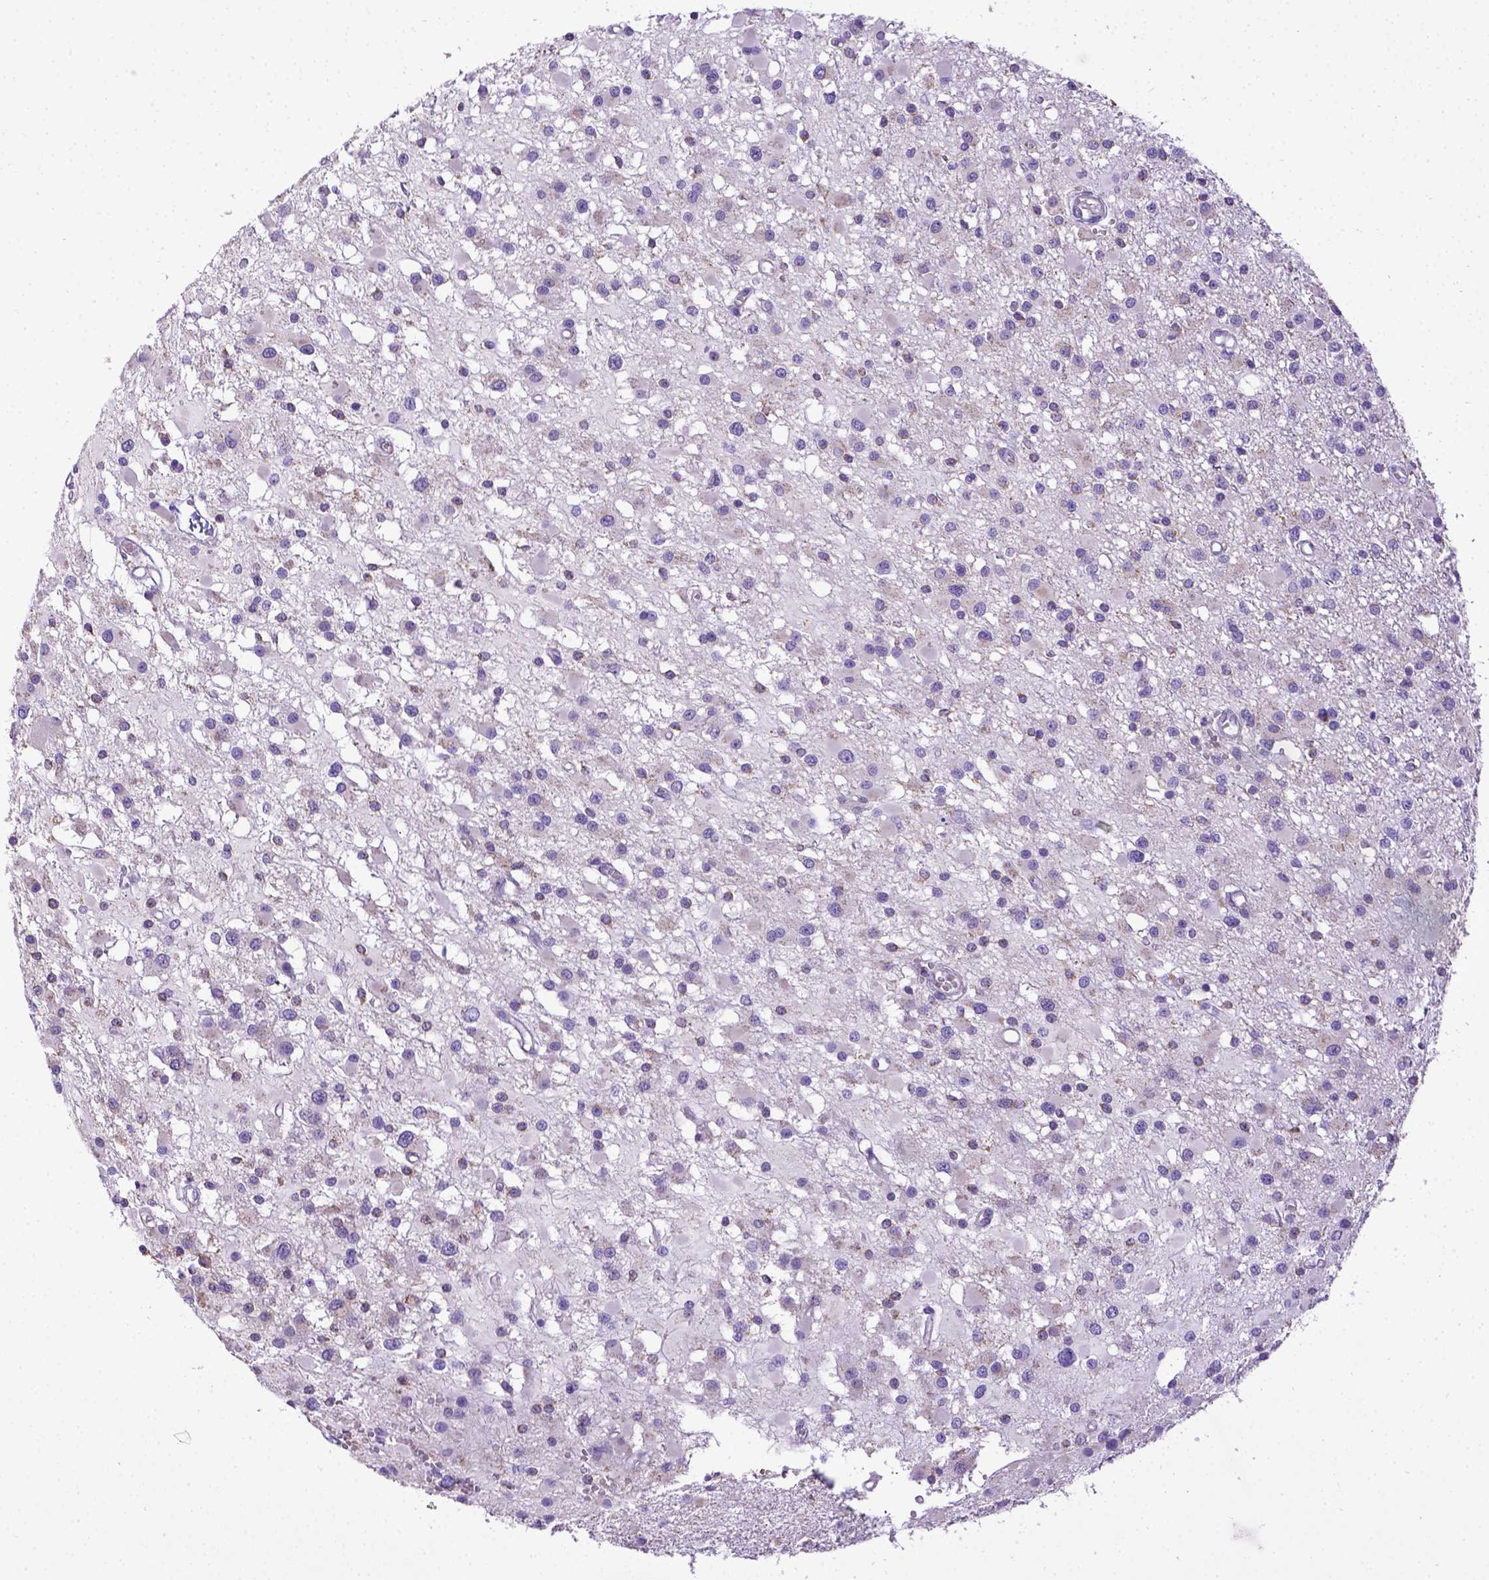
{"staining": {"intensity": "negative", "quantity": "none", "location": "none"}, "tissue": "glioma", "cell_type": "Tumor cells", "image_type": "cancer", "snomed": [{"axis": "morphology", "description": "Glioma, malignant, High grade"}, {"axis": "topography", "description": "Brain"}], "caption": "An immunohistochemistry (IHC) histopathology image of malignant glioma (high-grade) is shown. There is no staining in tumor cells of malignant glioma (high-grade).", "gene": "SPEF1", "patient": {"sex": "male", "age": 54}}